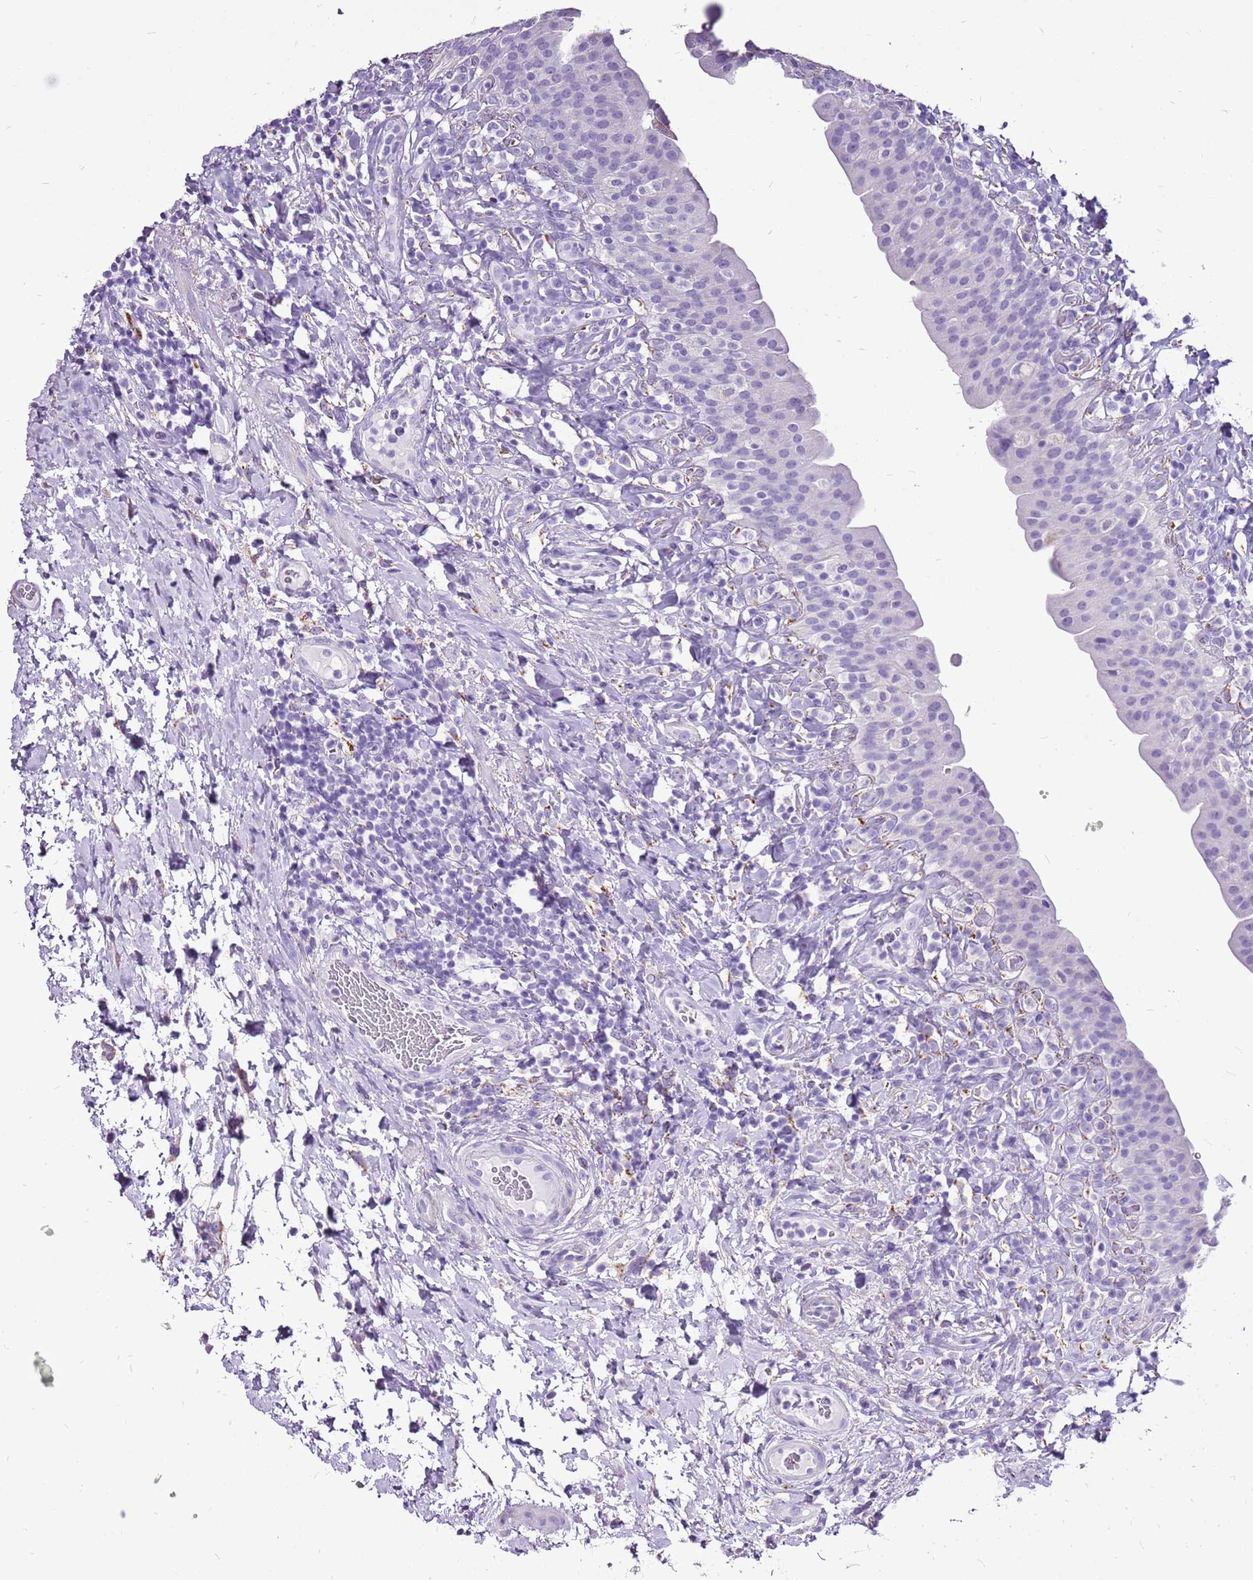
{"staining": {"intensity": "negative", "quantity": "none", "location": "none"}, "tissue": "urinary bladder", "cell_type": "Urothelial cells", "image_type": "normal", "snomed": [{"axis": "morphology", "description": "Normal tissue, NOS"}, {"axis": "morphology", "description": "Inflammation, NOS"}, {"axis": "topography", "description": "Urinary bladder"}], "caption": "This is an immunohistochemistry (IHC) micrograph of unremarkable human urinary bladder. There is no positivity in urothelial cells.", "gene": "ACSS3", "patient": {"sex": "male", "age": 64}}